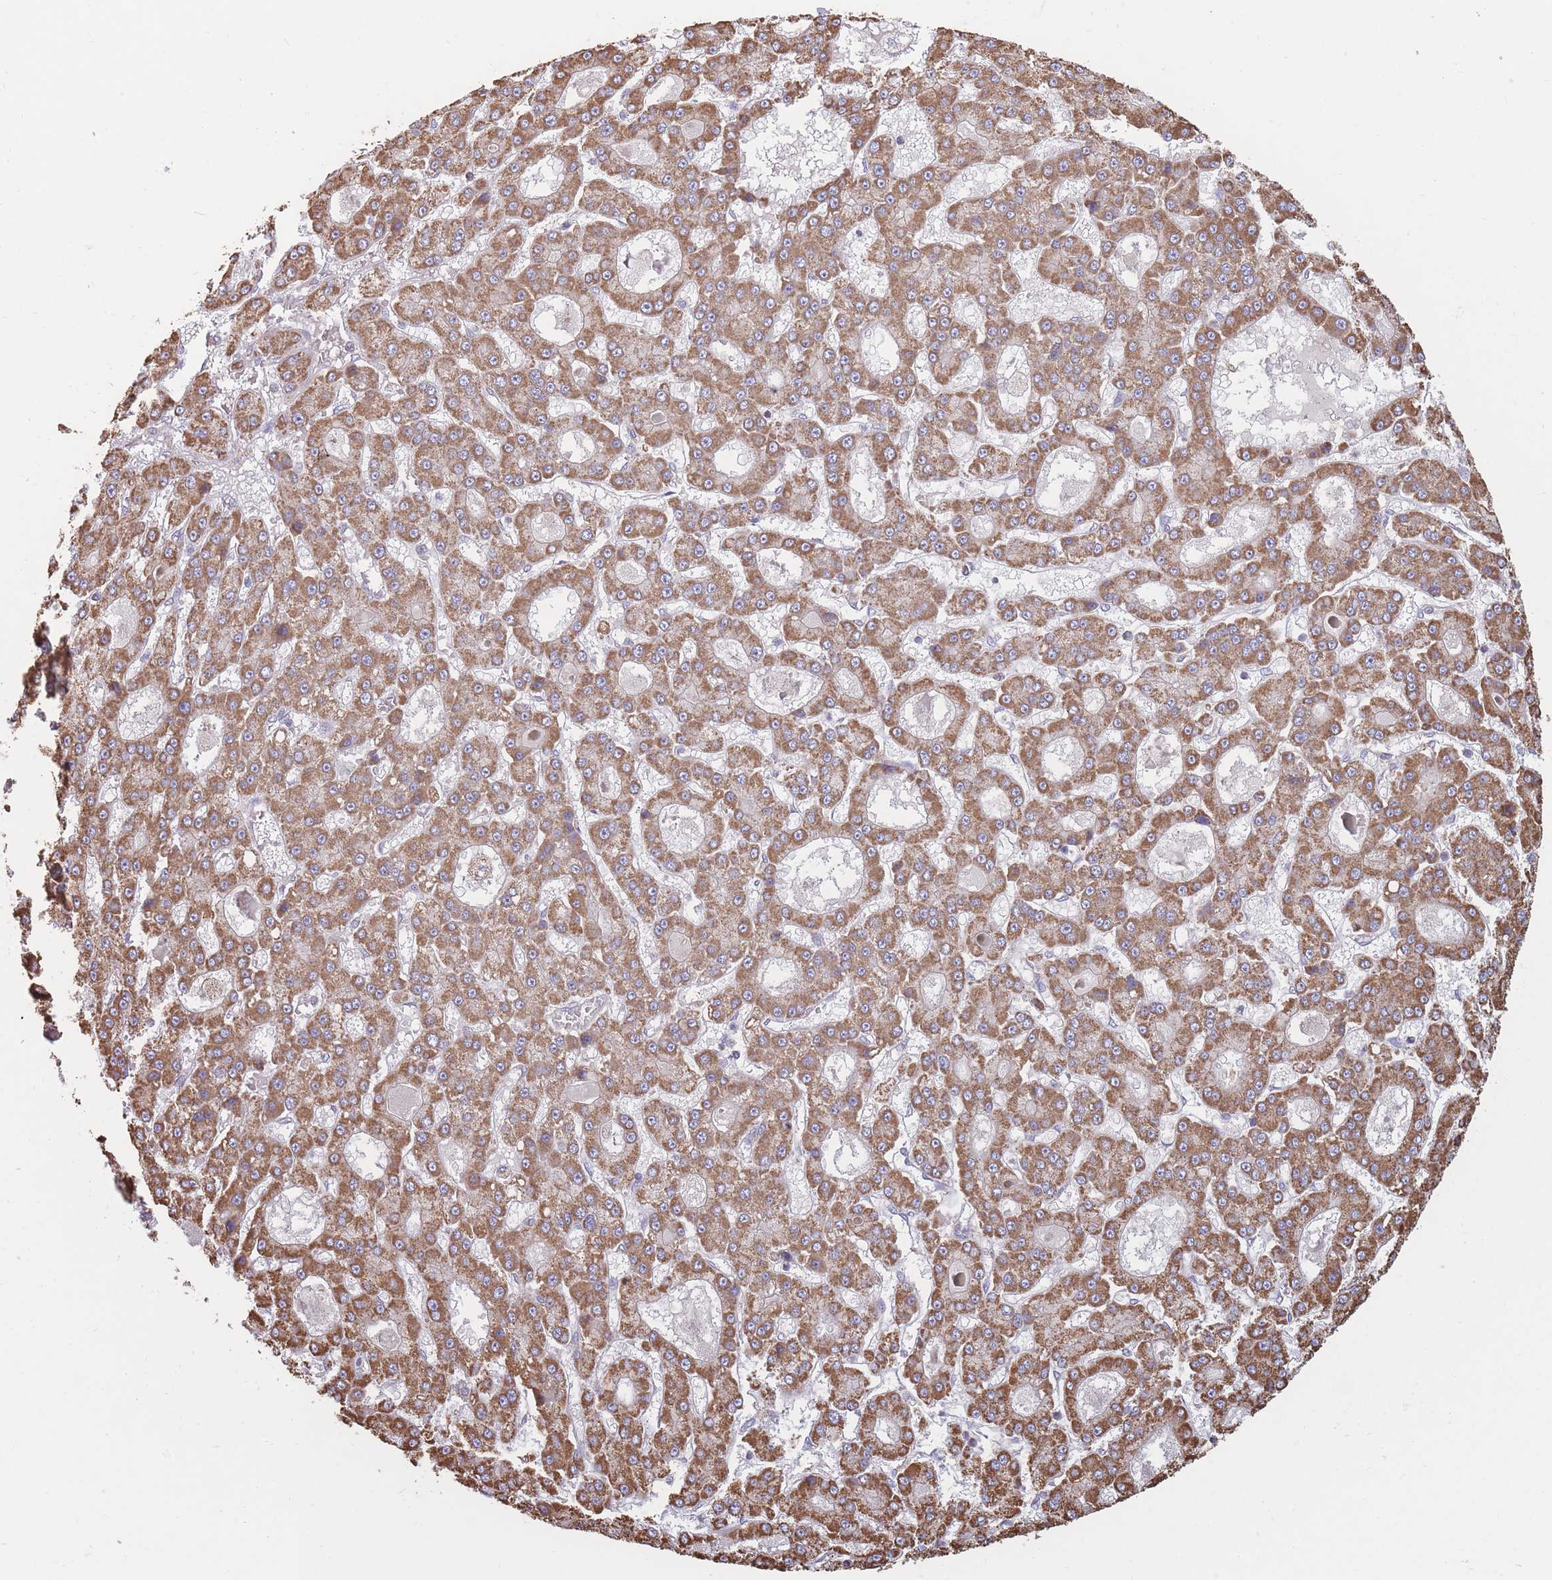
{"staining": {"intensity": "moderate", "quantity": ">75%", "location": "cytoplasmic/membranous"}, "tissue": "liver cancer", "cell_type": "Tumor cells", "image_type": "cancer", "snomed": [{"axis": "morphology", "description": "Carcinoma, Hepatocellular, NOS"}, {"axis": "topography", "description": "Liver"}], "caption": "Protein staining by immunohistochemistry exhibits moderate cytoplasmic/membranous staining in approximately >75% of tumor cells in hepatocellular carcinoma (liver).", "gene": "KIF16B", "patient": {"sex": "male", "age": 70}}